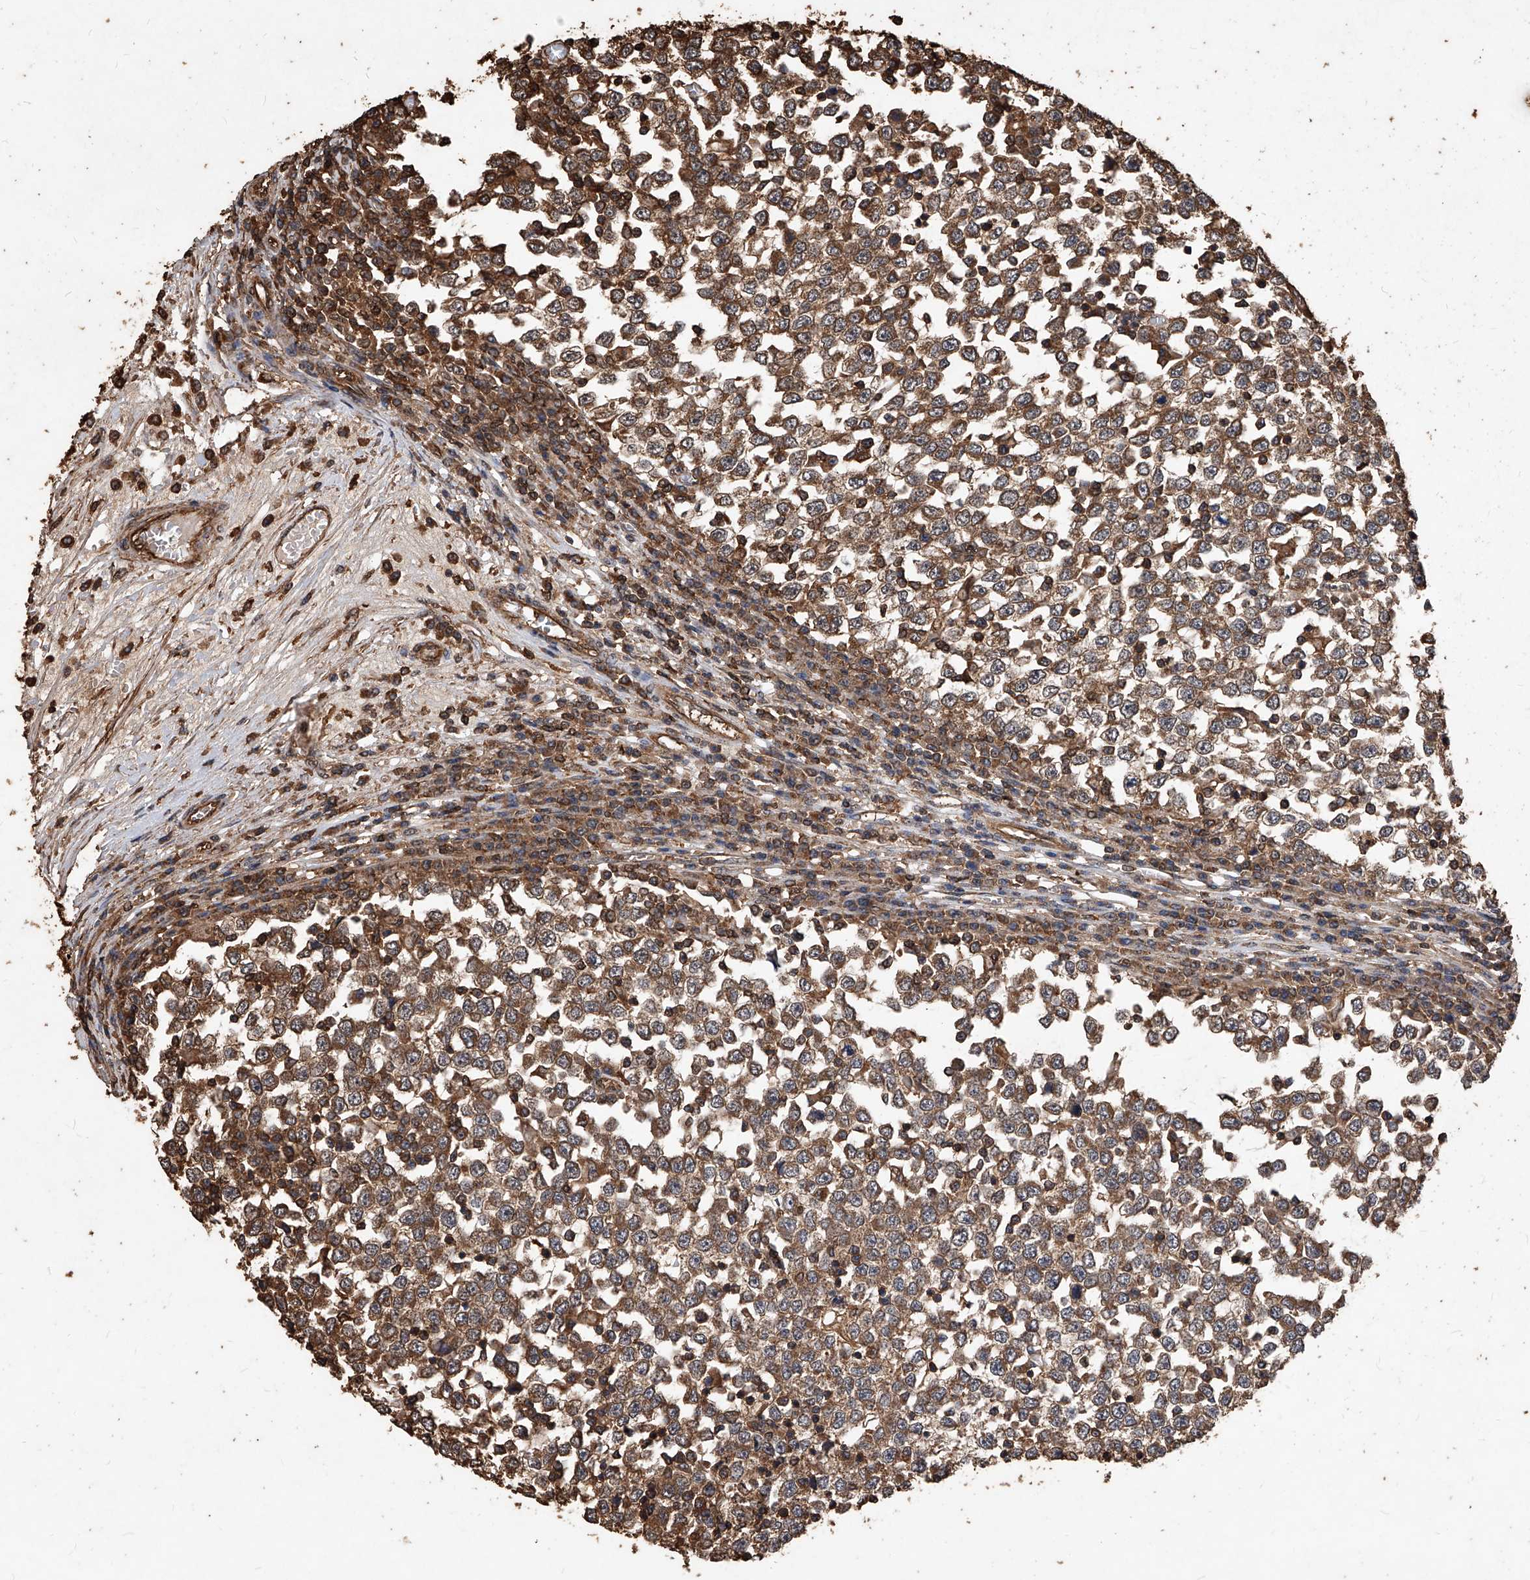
{"staining": {"intensity": "moderate", "quantity": ">75%", "location": "cytoplasmic/membranous"}, "tissue": "testis cancer", "cell_type": "Tumor cells", "image_type": "cancer", "snomed": [{"axis": "morphology", "description": "Seminoma, NOS"}, {"axis": "topography", "description": "Testis"}], "caption": "Testis cancer was stained to show a protein in brown. There is medium levels of moderate cytoplasmic/membranous positivity in about >75% of tumor cells.", "gene": "UCP2", "patient": {"sex": "male", "age": 65}}